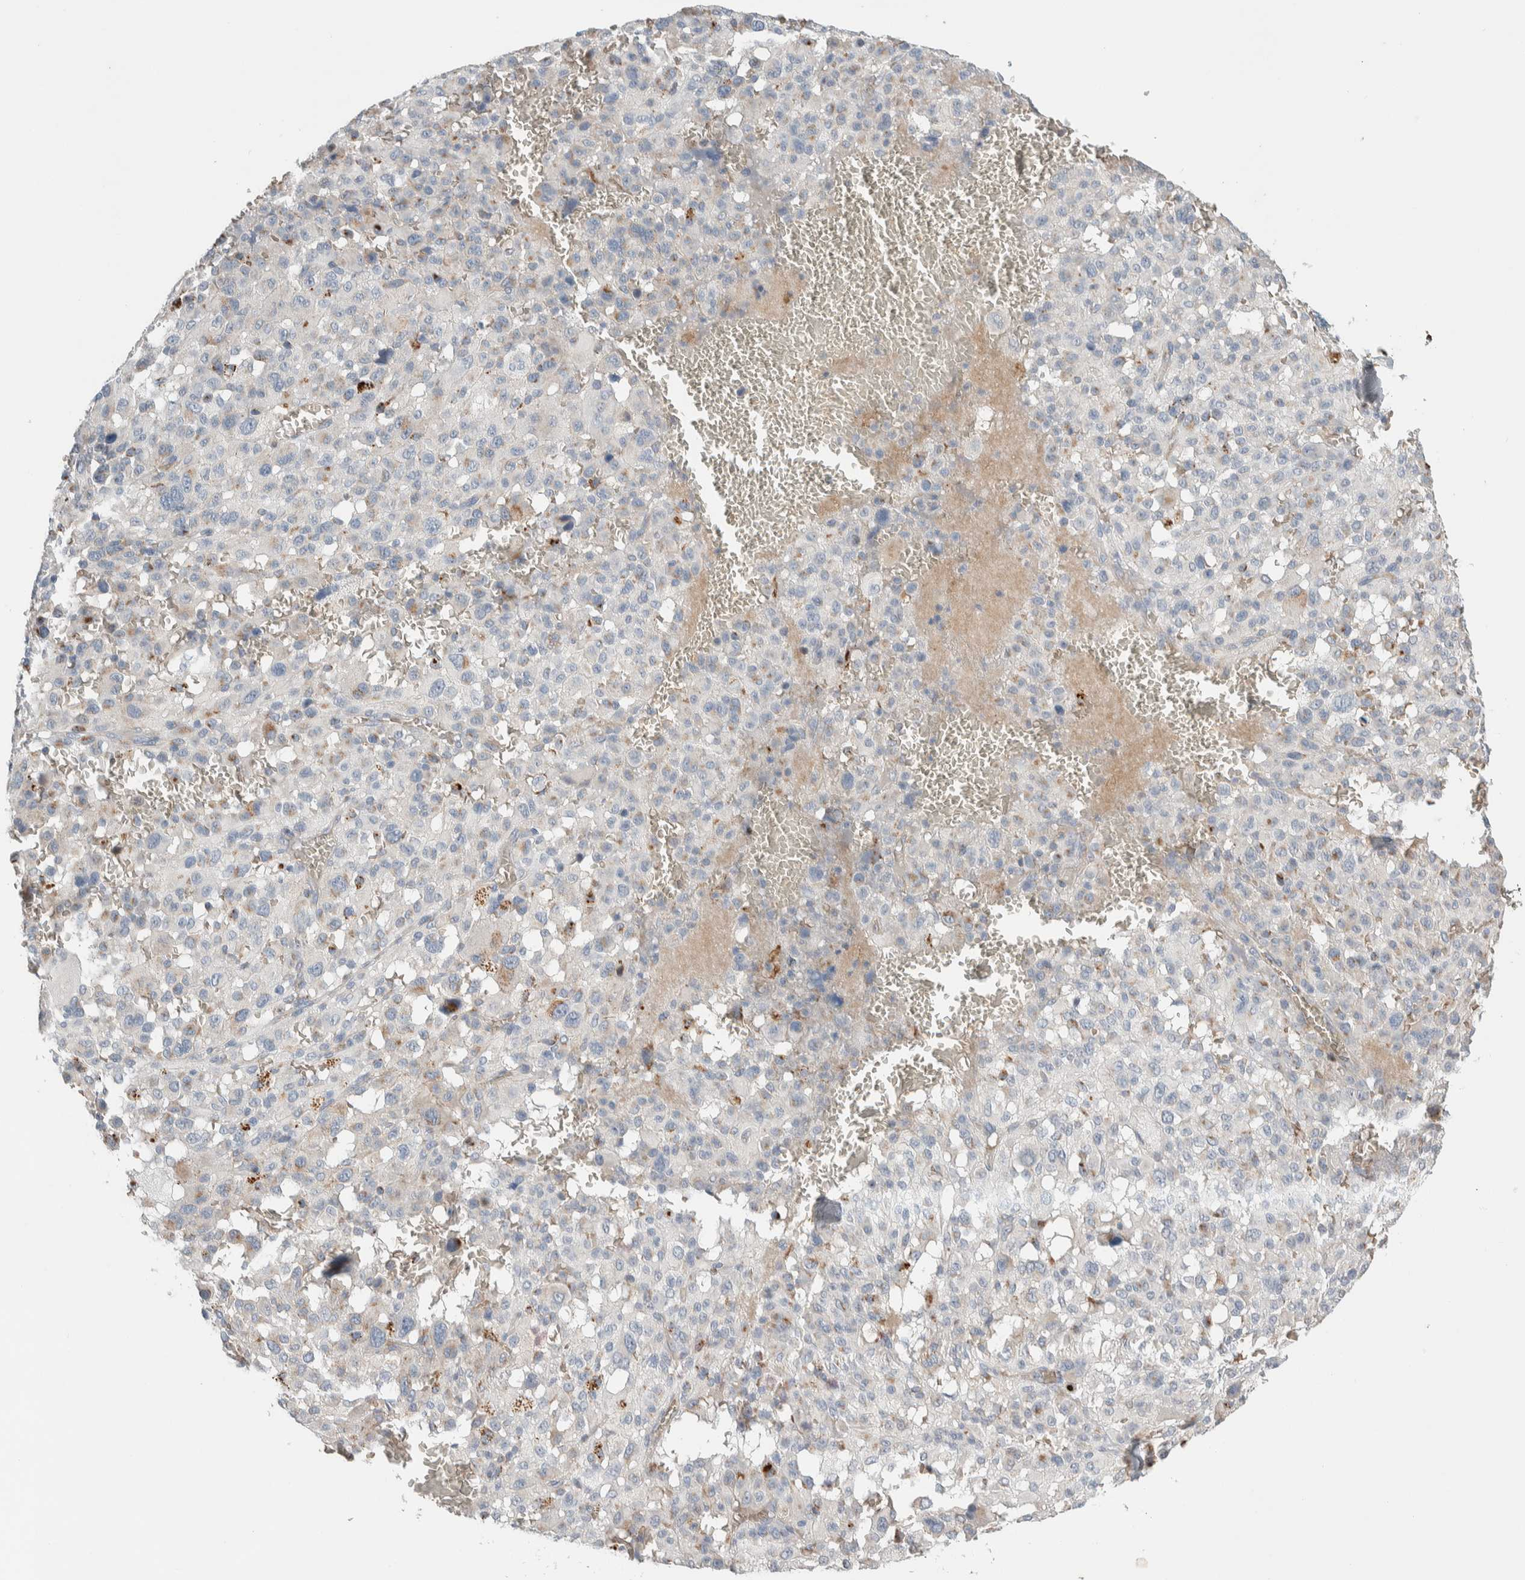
{"staining": {"intensity": "weak", "quantity": "<25%", "location": "cytoplasmic/membranous"}, "tissue": "melanoma", "cell_type": "Tumor cells", "image_type": "cancer", "snomed": [{"axis": "morphology", "description": "Malignant melanoma, Metastatic site"}, {"axis": "topography", "description": "Skin"}], "caption": "Malignant melanoma (metastatic site) stained for a protein using immunohistochemistry (IHC) reveals no positivity tumor cells.", "gene": "SLC38A10", "patient": {"sex": "female", "age": 74}}